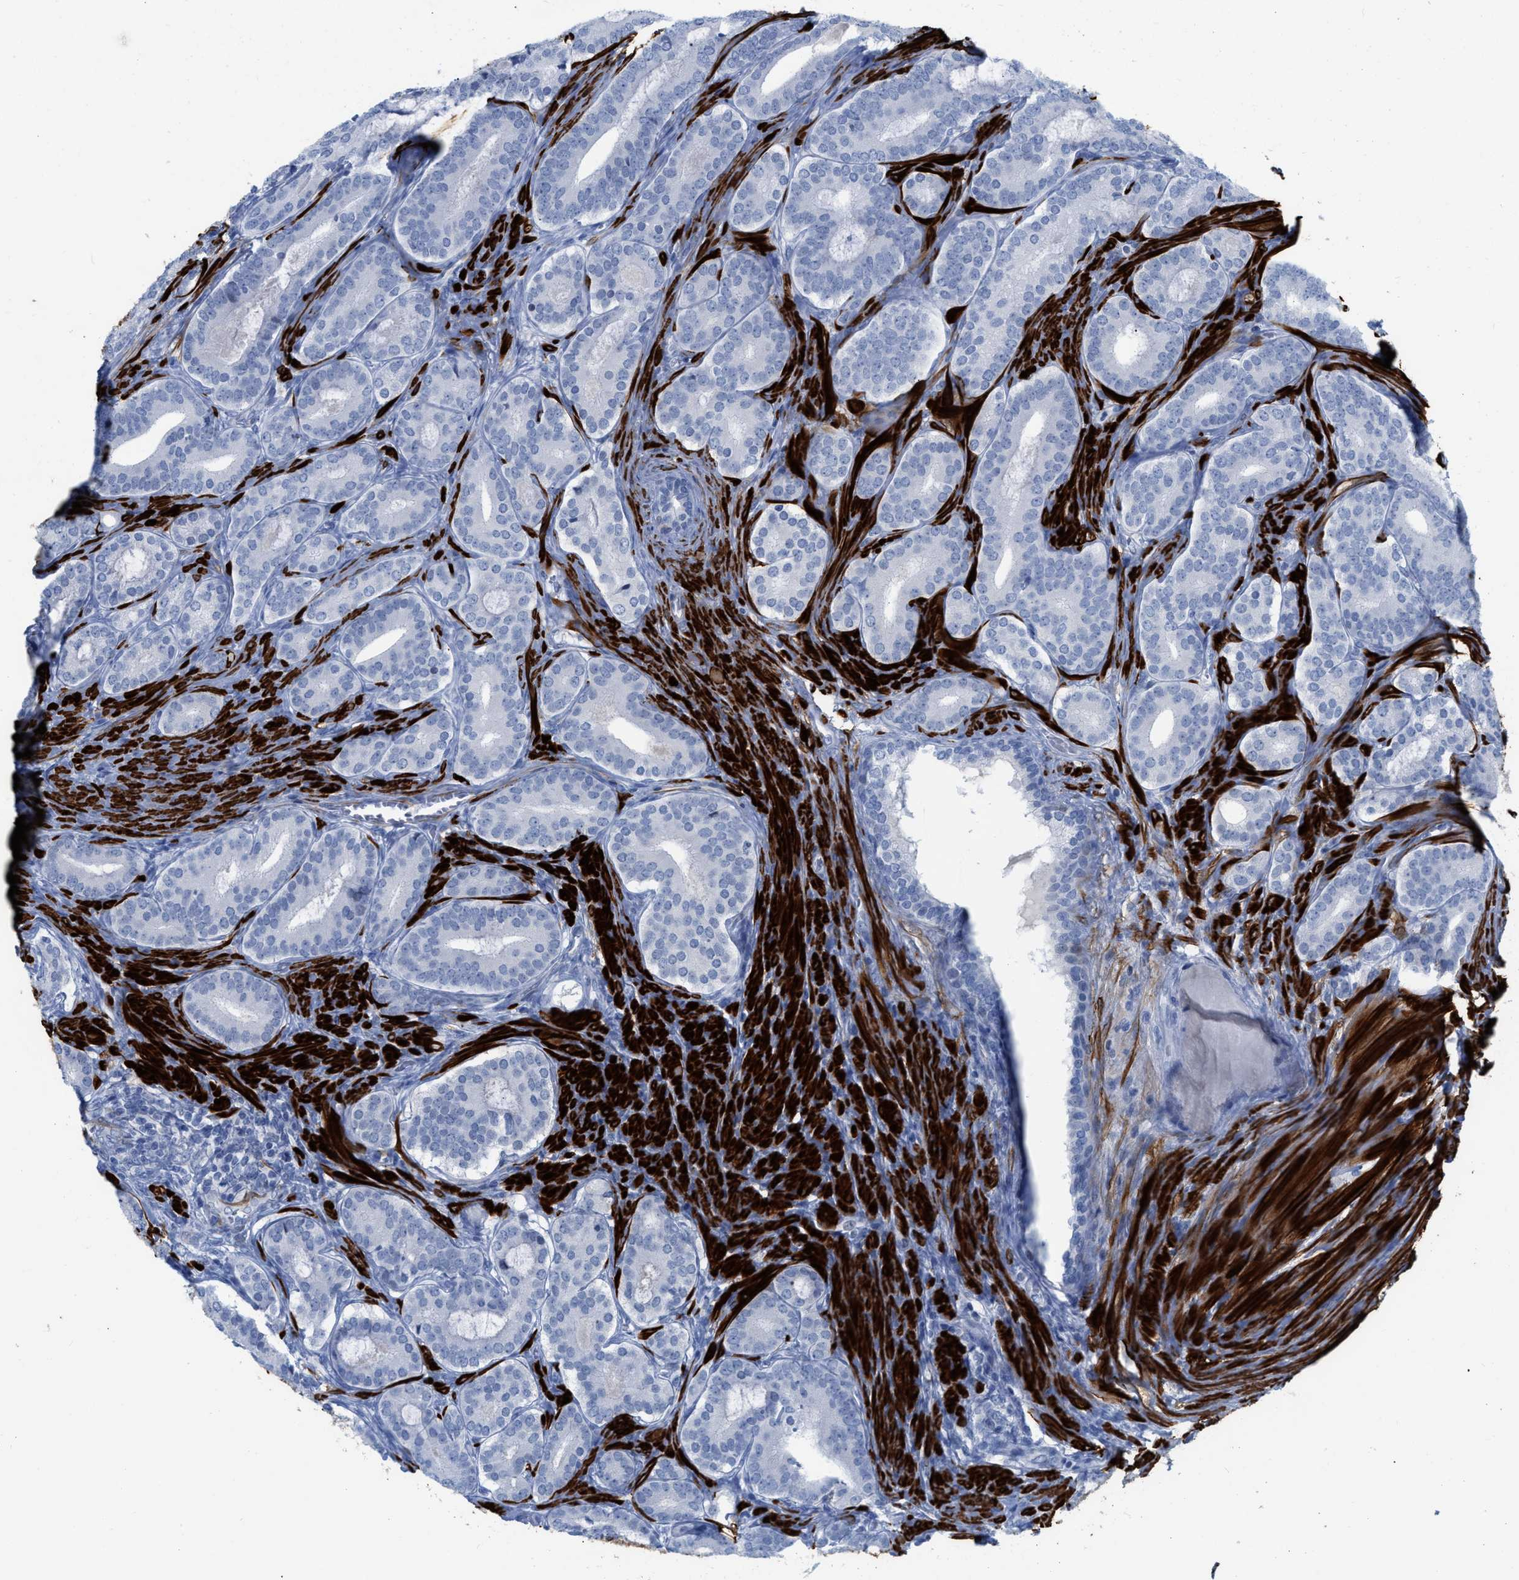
{"staining": {"intensity": "negative", "quantity": "none", "location": "none"}, "tissue": "prostate cancer", "cell_type": "Tumor cells", "image_type": "cancer", "snomed": [{"axis": "morphology", "description": "Adenocarcinoma, High grade"}, {"axis": "topography", "description": "Prostate"}], "caption": "High-grade adenocarcinoma (prostate) was stained to show a protein in brown. There is no significant staining in tumor cells.", "gene": "TAGLN", "patient": {"sex": "male", "age": 60}}